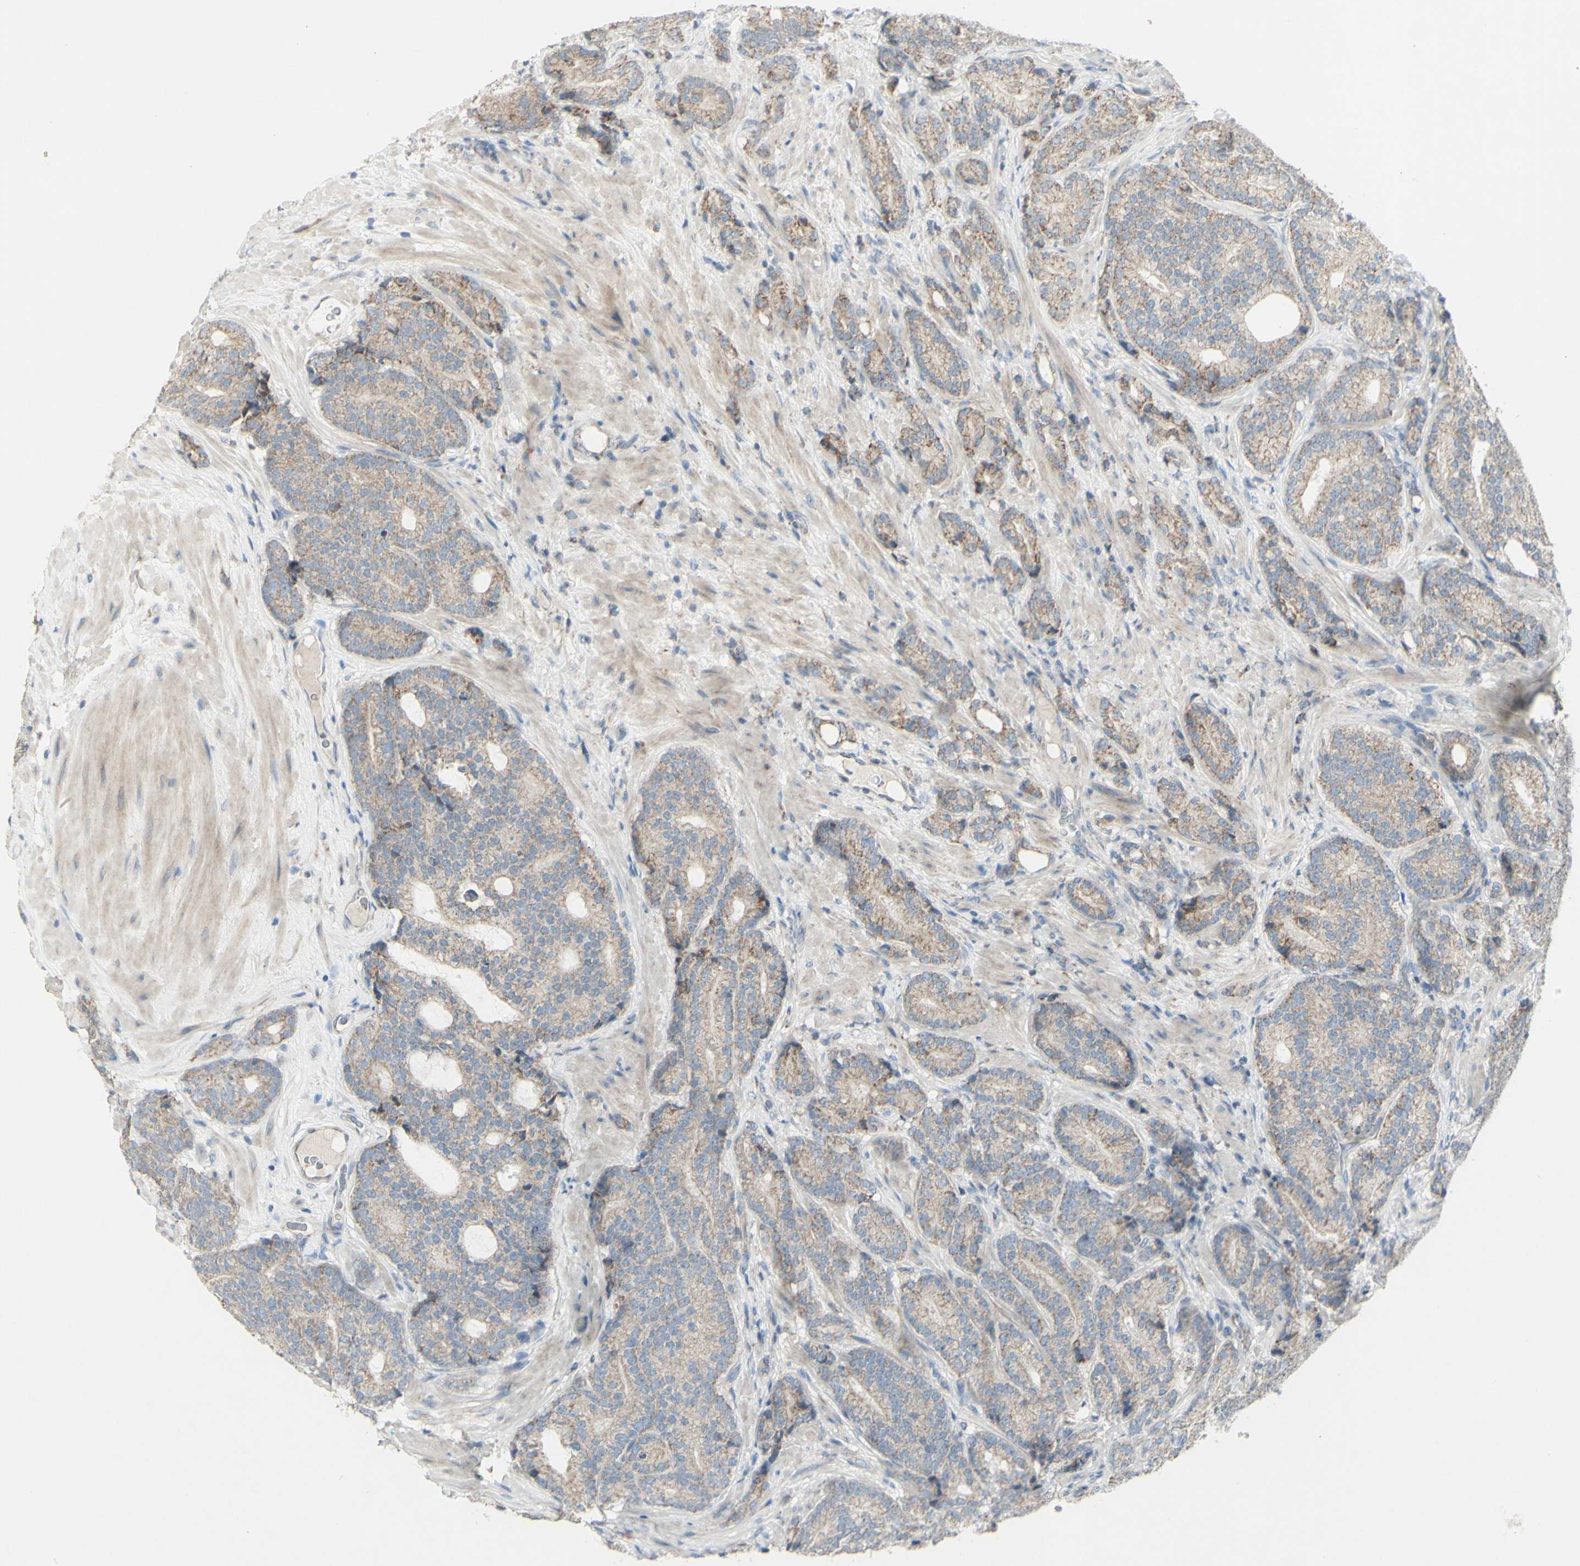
{"staining": {"intensity": "weak", "quantity": ">75%", "location": "cytoplasmic/membranous"}, "tissue": "prostate cancer", "cell_type": "Tumor cells", "image_type": "cancer", "snomed": [{"axis": "morphology", "description": "Adenocarcinoma, High grade"}, {"axis": "topography", "description": "Prostate"}], "caption": "An immunohistochemistry micrograph of neoplastic tissue is shown. Protein staining in brown shows weak cytoplasmic/membranous positivity in high-grade adenocarcinoma (prostate) within tumor cells. (DAB IHC with brightfield microscopy, high magnification).", "gene": "CNTNAP1", "patient": {"sex": "male", "age": 61}}